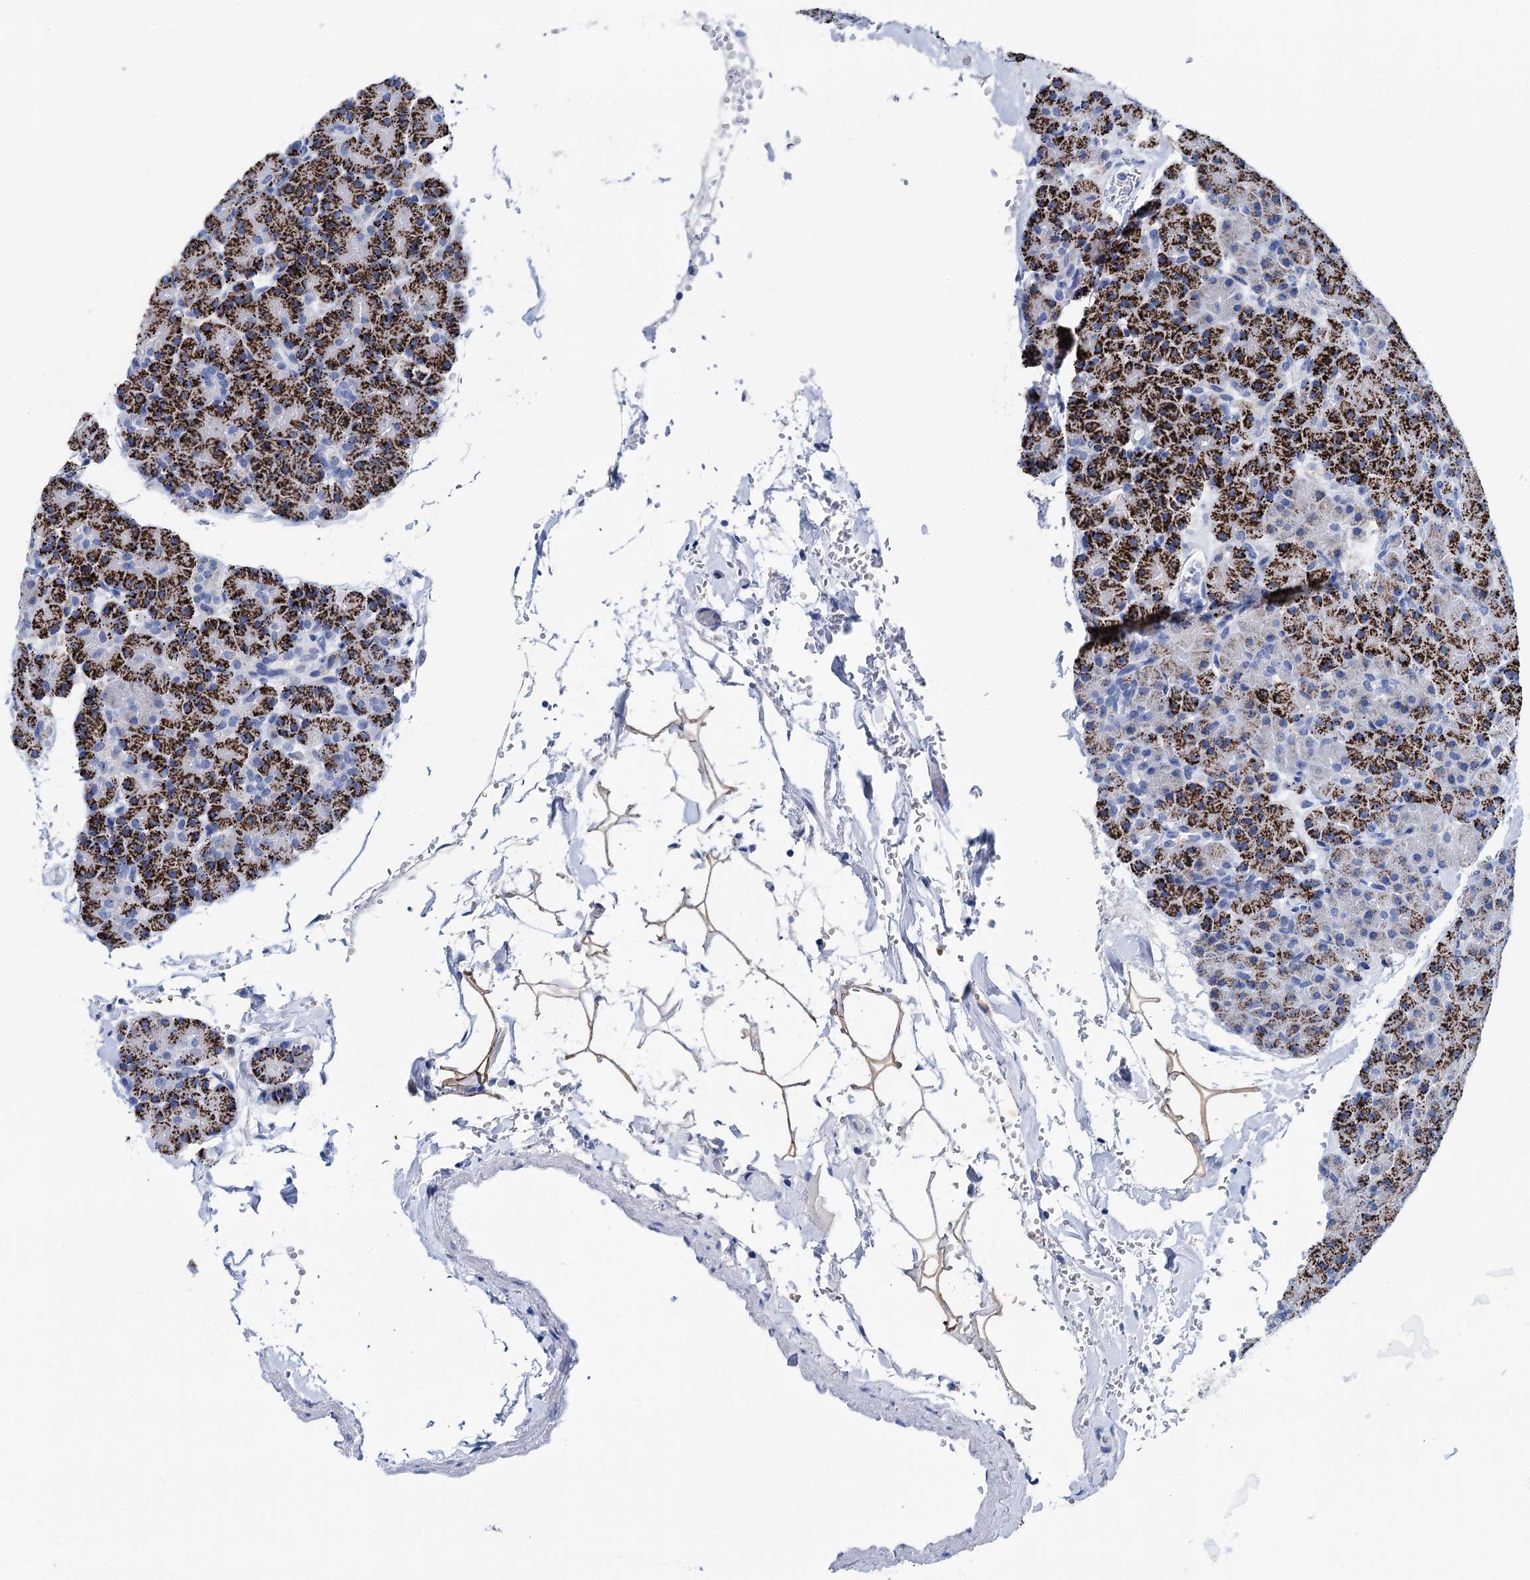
{"staining": {"intensity": "strong", "quantity": "25%-75%", "location": "cytoplasmic/membranous"}, "tissue": "pancreas", "cell_type": "Exocrine glandular cells", "image_type": "normal", "snomed": [{"axis": "morphology", "description": "Normal tissue, NOS"}, {"axis": "topography", "description": "Pancreas"}], "caption": "Immunohistochemical staining of normal pancreas demonstrates strong cytoplasmic/membranous protein positivity in approximately 25%-75% of exocrine glandular cells. The staining was performed using DAB (3,3'-diaminobenzidine), with brown indicating positive protein expression. Nuclei are stained blue with hematoxylin.", "gene": "BRINP1", "patient": {"sex": "female", "age": 43}}